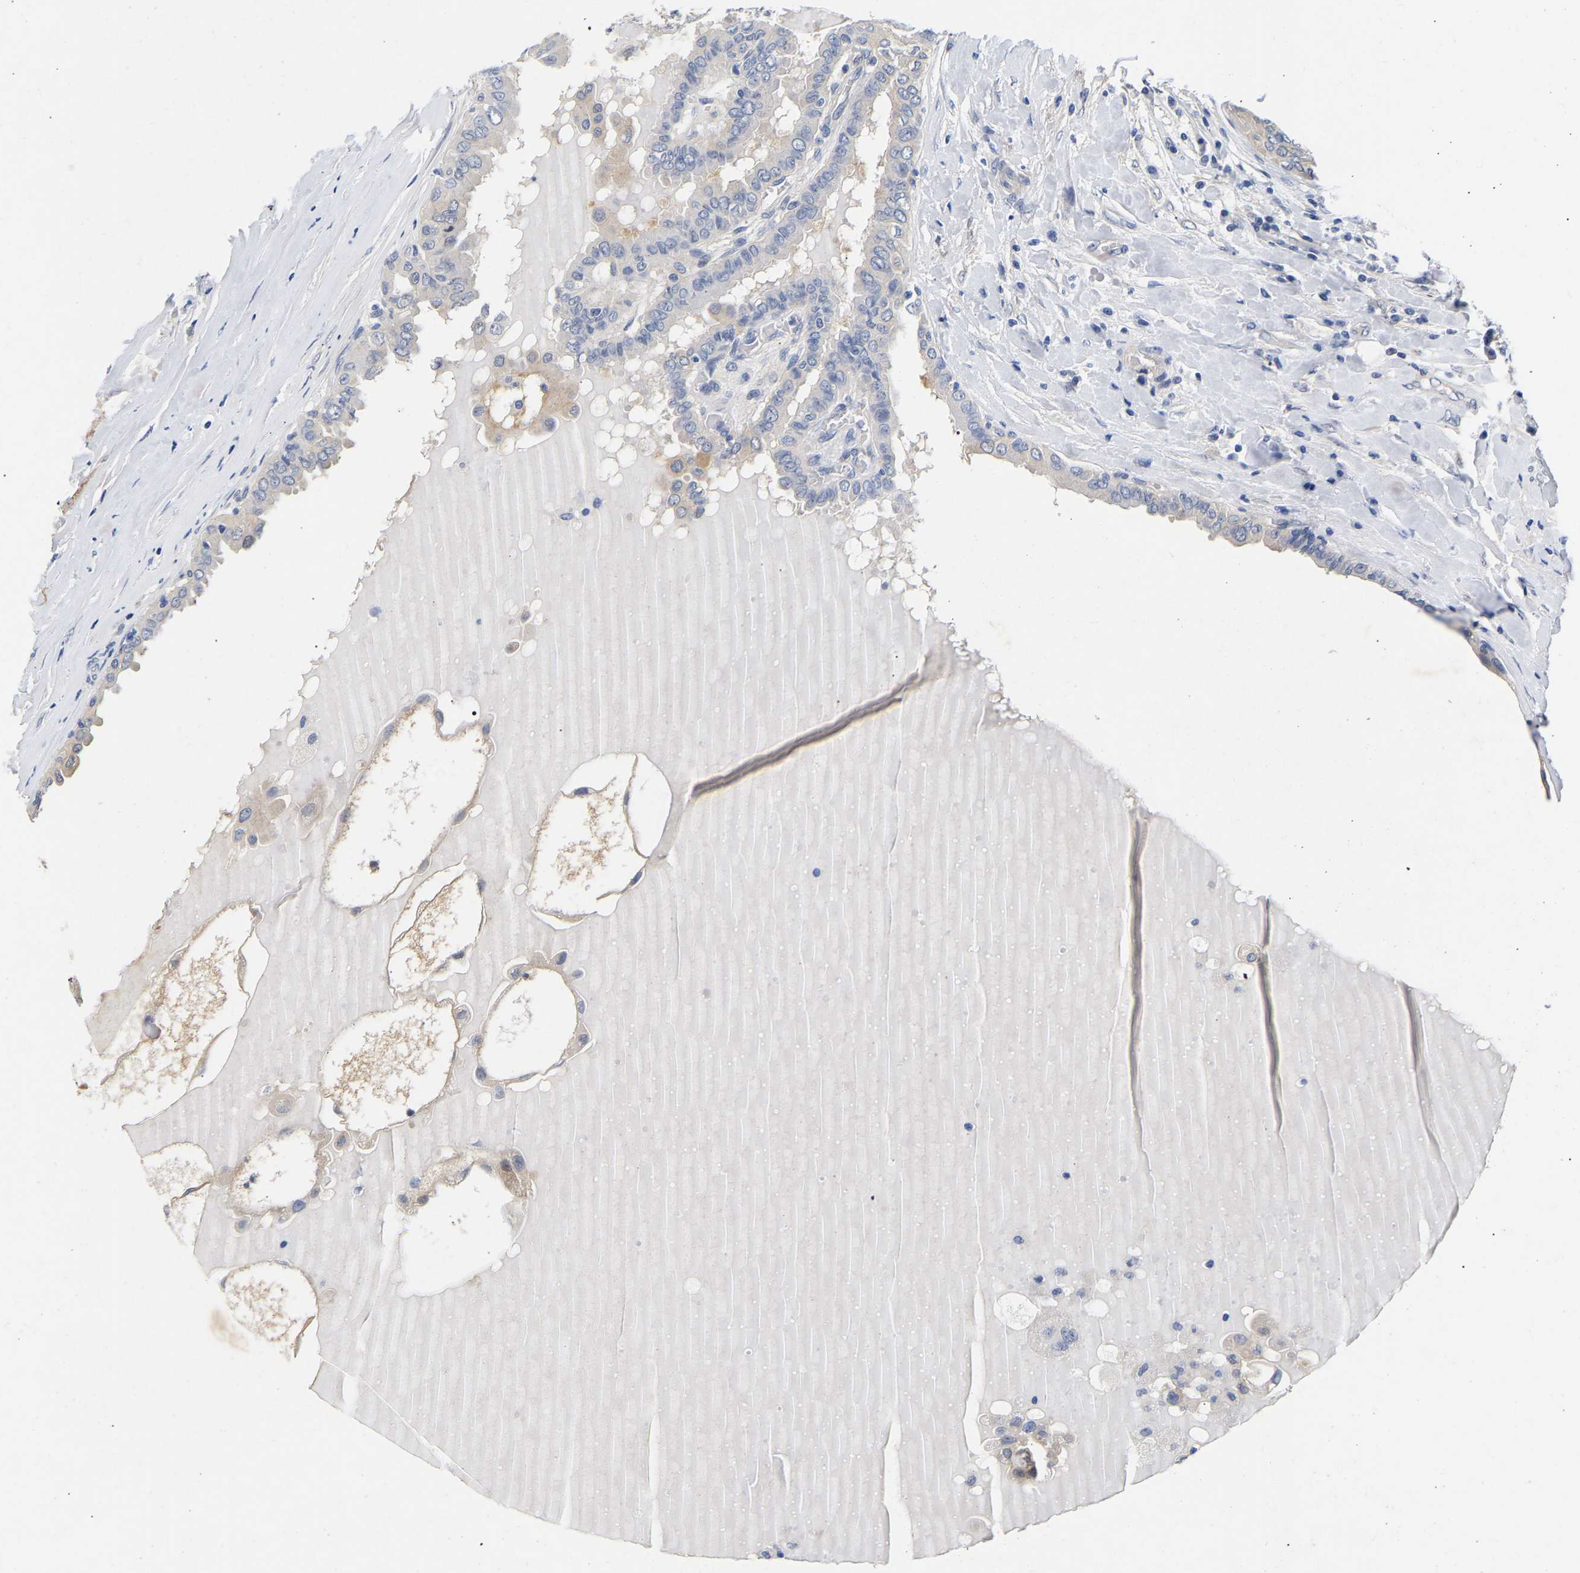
{"staining": {"intensity": "weak", "quantity": "<25%", "location": "cytoplasmic/membranous"}, "tissue": "thyroid cancer", "cell_type": "Tumor cells", "image_type": "cancer", "snomed": [{"axis": "morphology", "description": "Papillary adenocarcinoma, NOS"}, {"axis": "topography", "description": "Thyroid gland"}], "caption": "A photomicrograph of papillary adenocarcinoma (thyroid) stained for a protein reveals no brown staining in tumor cells.", "gene": "CCDC6", "patient": {"sex": "male", "age": 33}}